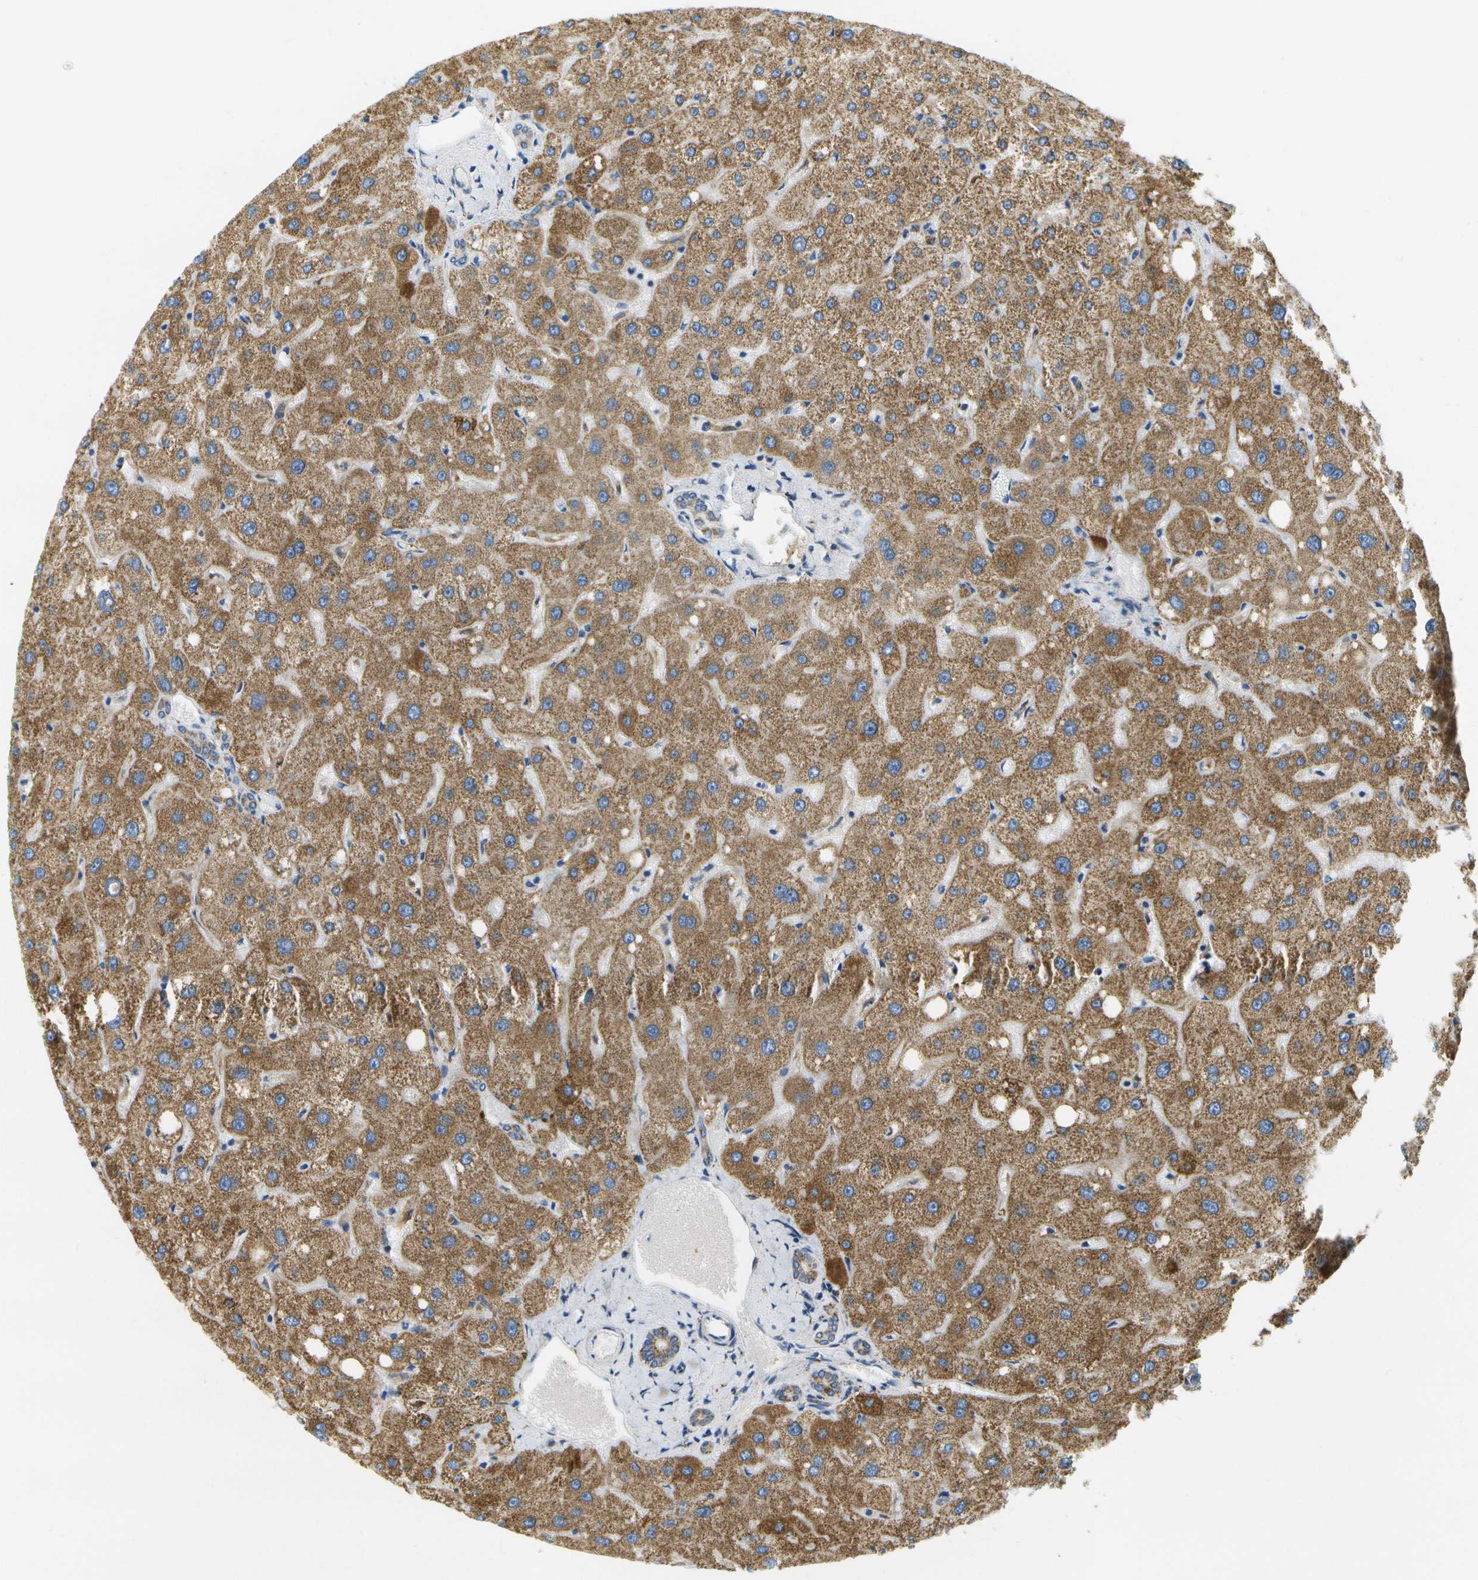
{"staining": {"intensity": "moderate", "quantity": ">75%", "location": "cytoplasmic/membranous"}, "tissue": "liver", "cell_type": "Cholangiocytes", "image_type": "normal", "snomed": [{"axis": "morphology", "description": "Normal tissue, NOS"}, {"axis": "topography", "description": "Liver"}], "caption": "Protein analysis of unremarkable liver exhibits moderate cytoplasmic/membranous expression in approximately >75% of cholangiocytes. (brown staining indicates protein expression, while blue staining denotes nuclei).", "gene": "HLCS", "patient": {"sex": "male", "age": 73}}